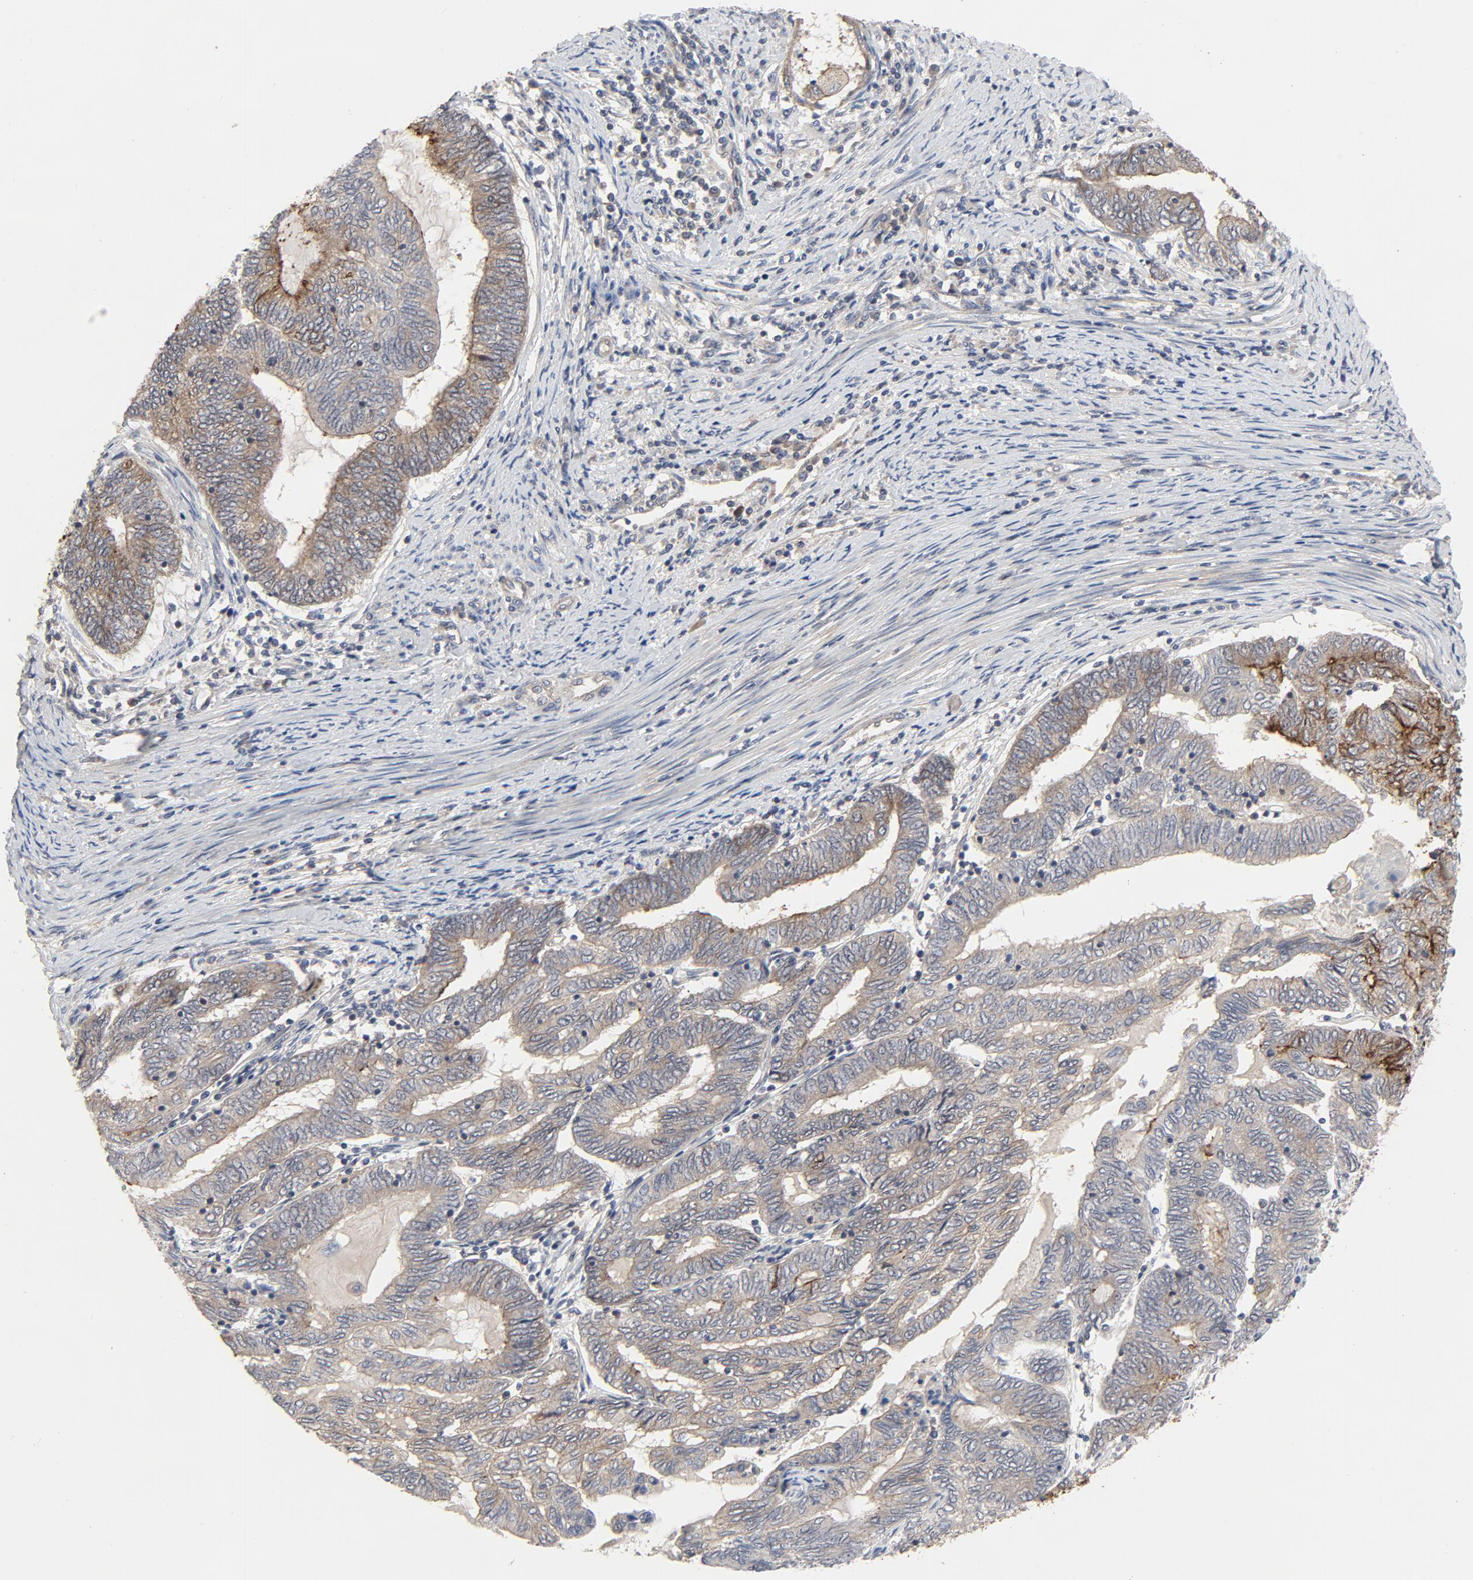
{"staining": {"intensity": "moderate", "quantity": ">75%", "location": "cytoplasmic/membranous"}, "tissue": "endometrial cancer", "cell_type": "Tumor cells", "image_type": "cancer", "snomed": [{"axis": "morphology", "description": "Adenocarcinoma, NOS"}, {"axis": "topography", "description": "Uterus"}, {"axis": "topography", "description": "Endometrium"}], "caption": "Immunohistochemical staining of human endometrial adenocarcinoma exhibits medium levels of moderate cytoplasmic/membranous positivity in about >75% of tumor cells.", "gene": "MAP2K7", "patient": {"sex": "female", "age": 70}}